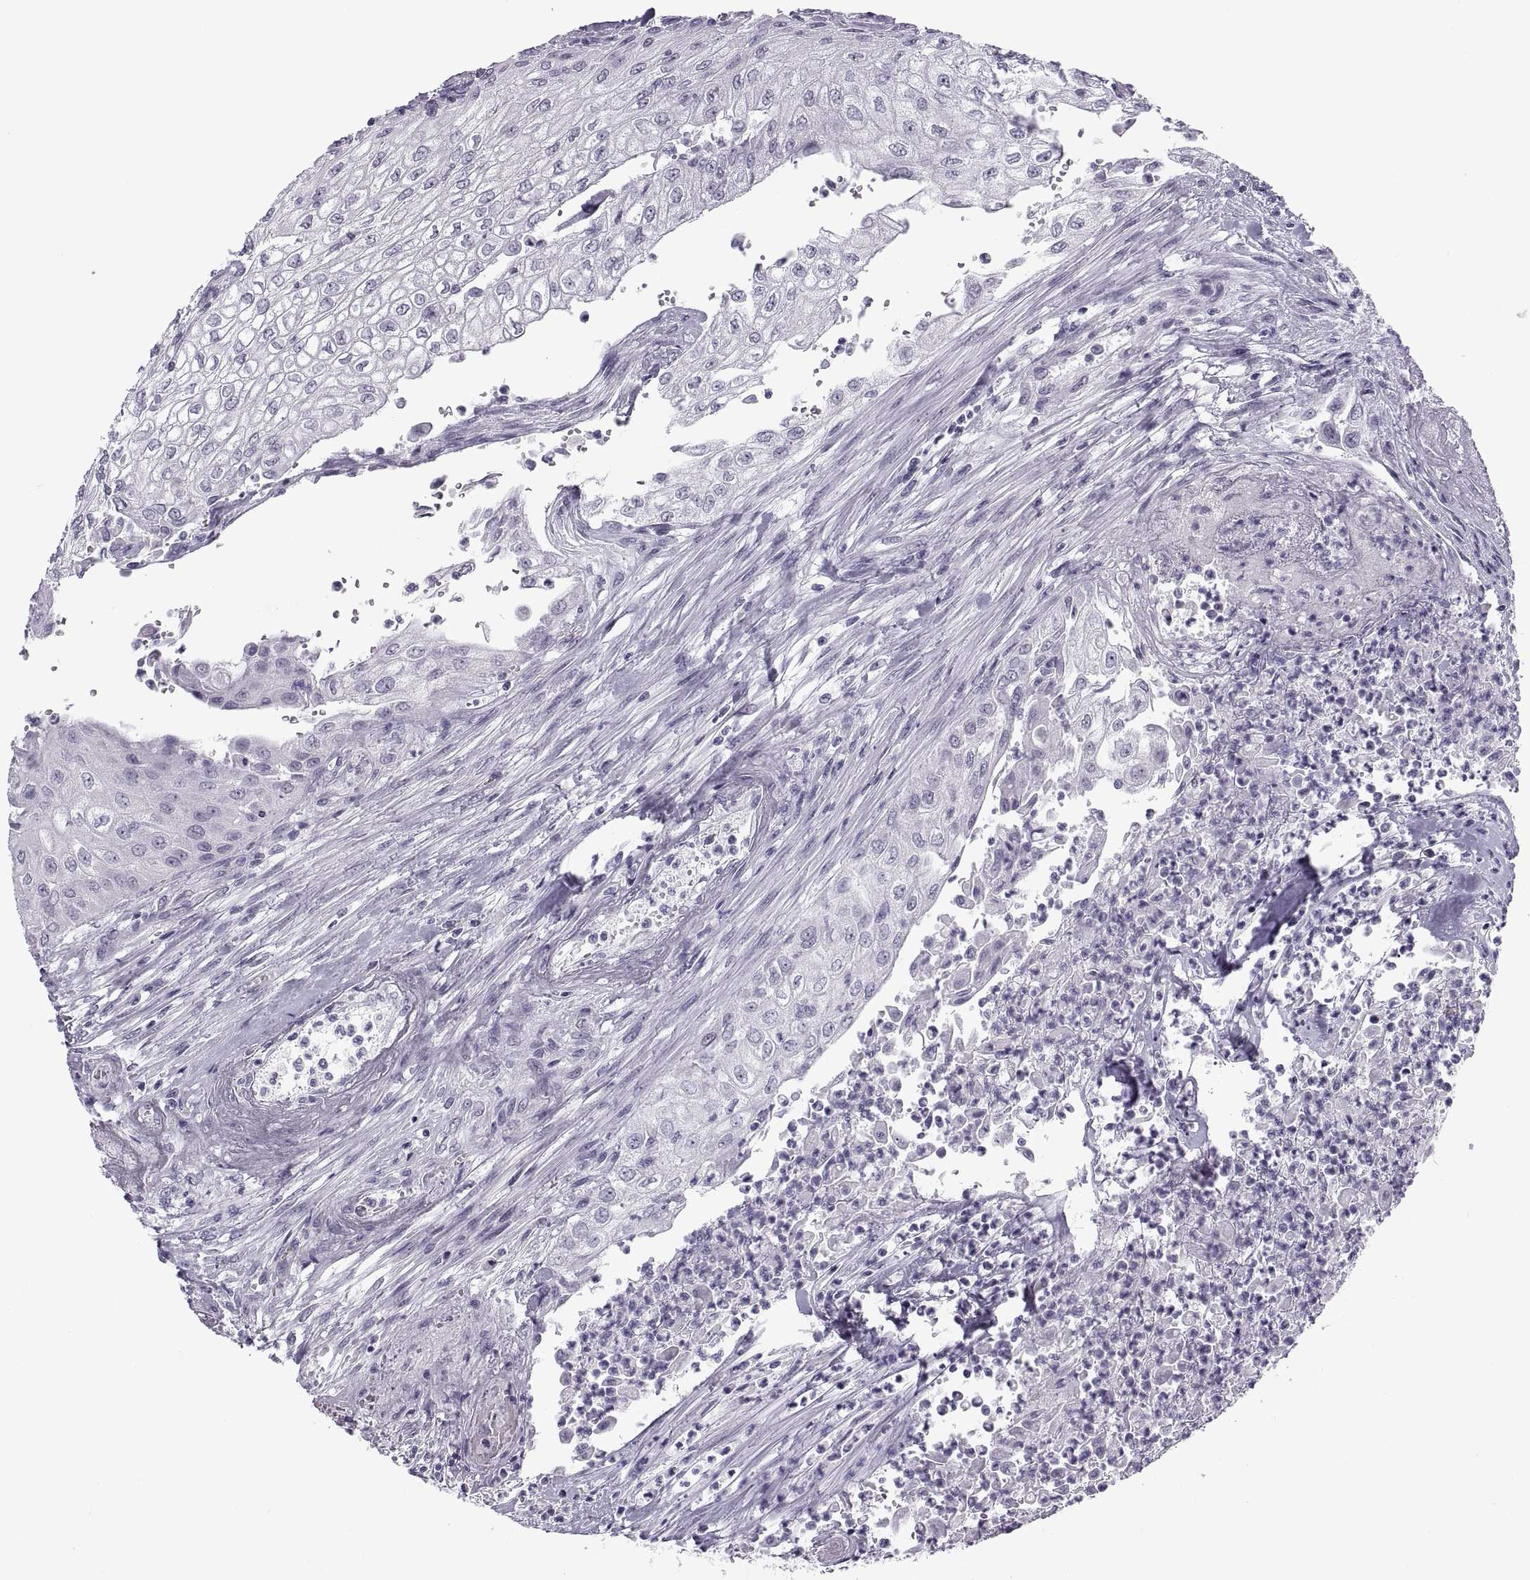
{"staining": {"intensity": "negative", "quantity": "none", "location": "none"}, "tissue": "urothelial cancer", "cell_type": "Tumor cells", "image_type": "cancer", "snomed": [{"axis": "morphology", "description": "Urothelial carcinoma, High grade"}, {"axis": "topography", "description": "Urinary bladder"}], "caption": "High power microscopy image of an immunohistochemistry micrograph of urothelial cancer, revealing no significant staining in tumor cells. Nuclei are stained in blue.", "gene": "TBC1D3G", "patient": {"sex": "male", "age": 62}}